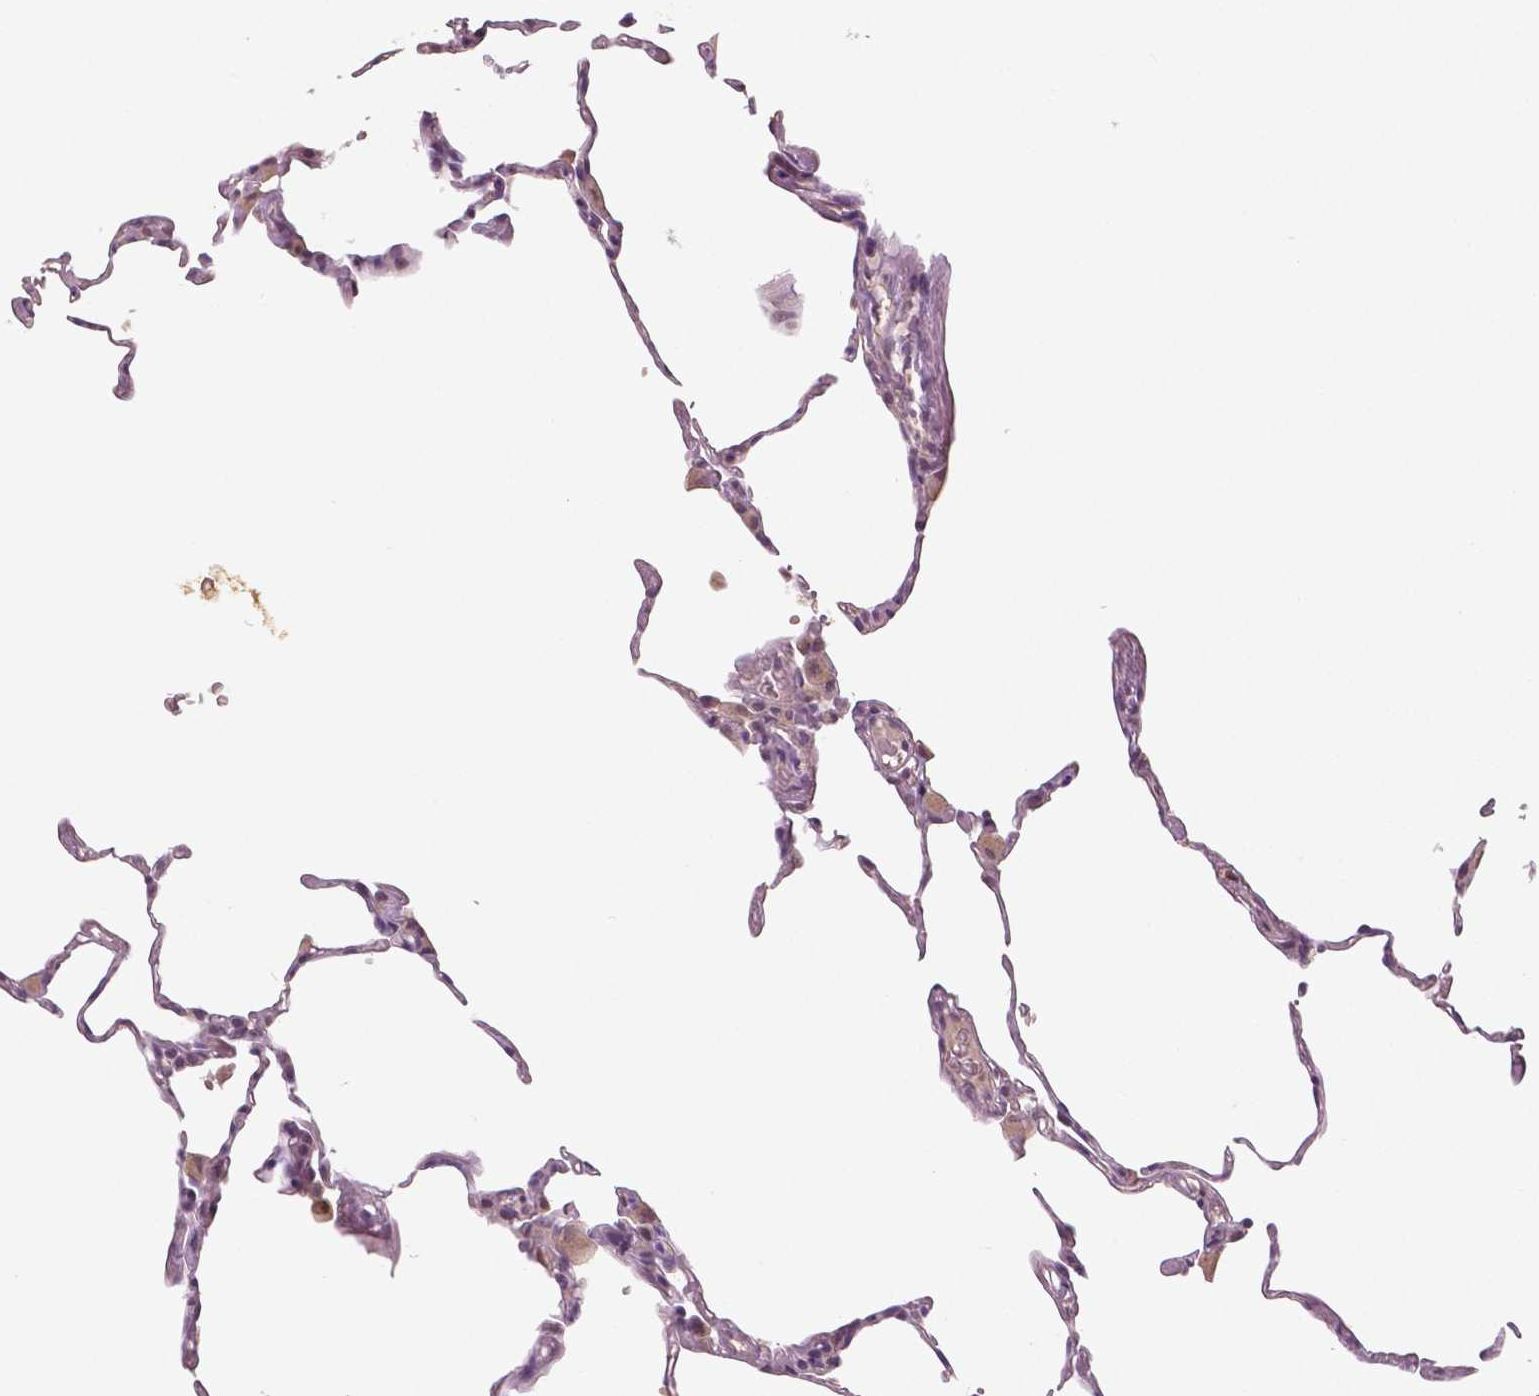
{"staining": {"intensity": "negative", "quantity": "none", "location": "none"}, "tissue": "lung", "cell_type": "Alveolar cells", "image_type": "normal", "snomed": [{"axis": "morphology", "description": "Normal tissue, NOS"}, {"axis": "topography", "description": "Lung"}], "caption": "High power microscopy image of an IHC micrograph of unremarkable lung, revealing no significant expression in alveolar cells. The staining was performed using DAB to visualize the protein expression in brown, while the nuclei were stained in blue with hematoxylin (Magnification: 20x).", "gene": "MKI67", "patient": {"sex": "female", "age": 57}}